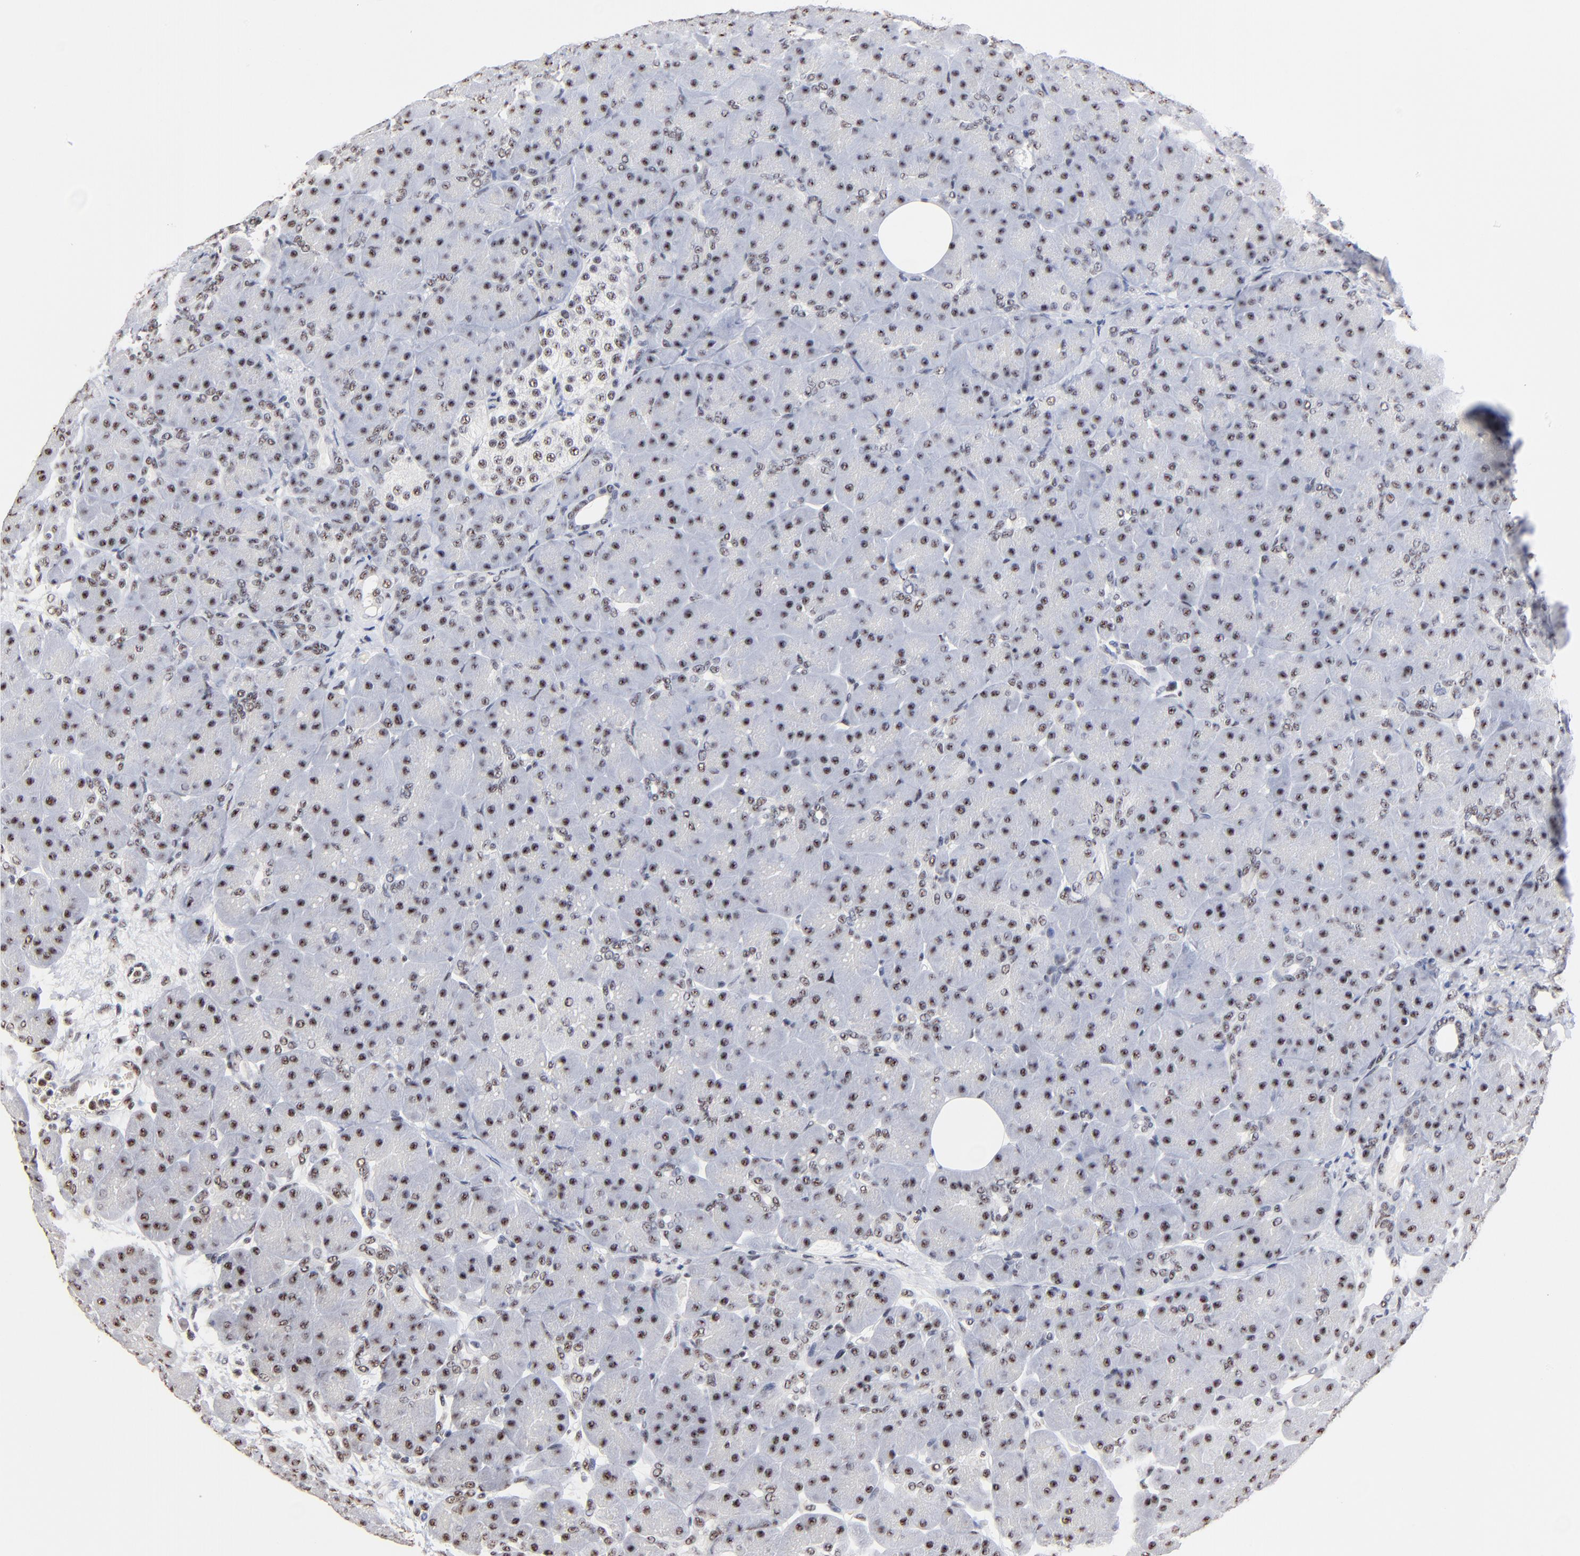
{"staining": {"intensity": "weak", "quantity": ">75%", "location": "nuclear"}, "tissue": "pancreas", "cell_type": "Exocrine glandular cells", "image_type": "normal", "snomed": [{"axis": "morphology", "description": "Normal tissue, NOS"}, {"axis": "topography", "description": "Pancreas"}], "caption": "Immunohistochemical staining of normal pancreas reveals >75% levels of weak nuclear protein positivity in approximately >75% of exocrine glandular cells.", "gene": "MBD4", "patient": {"sex": "male", "age": 66}}